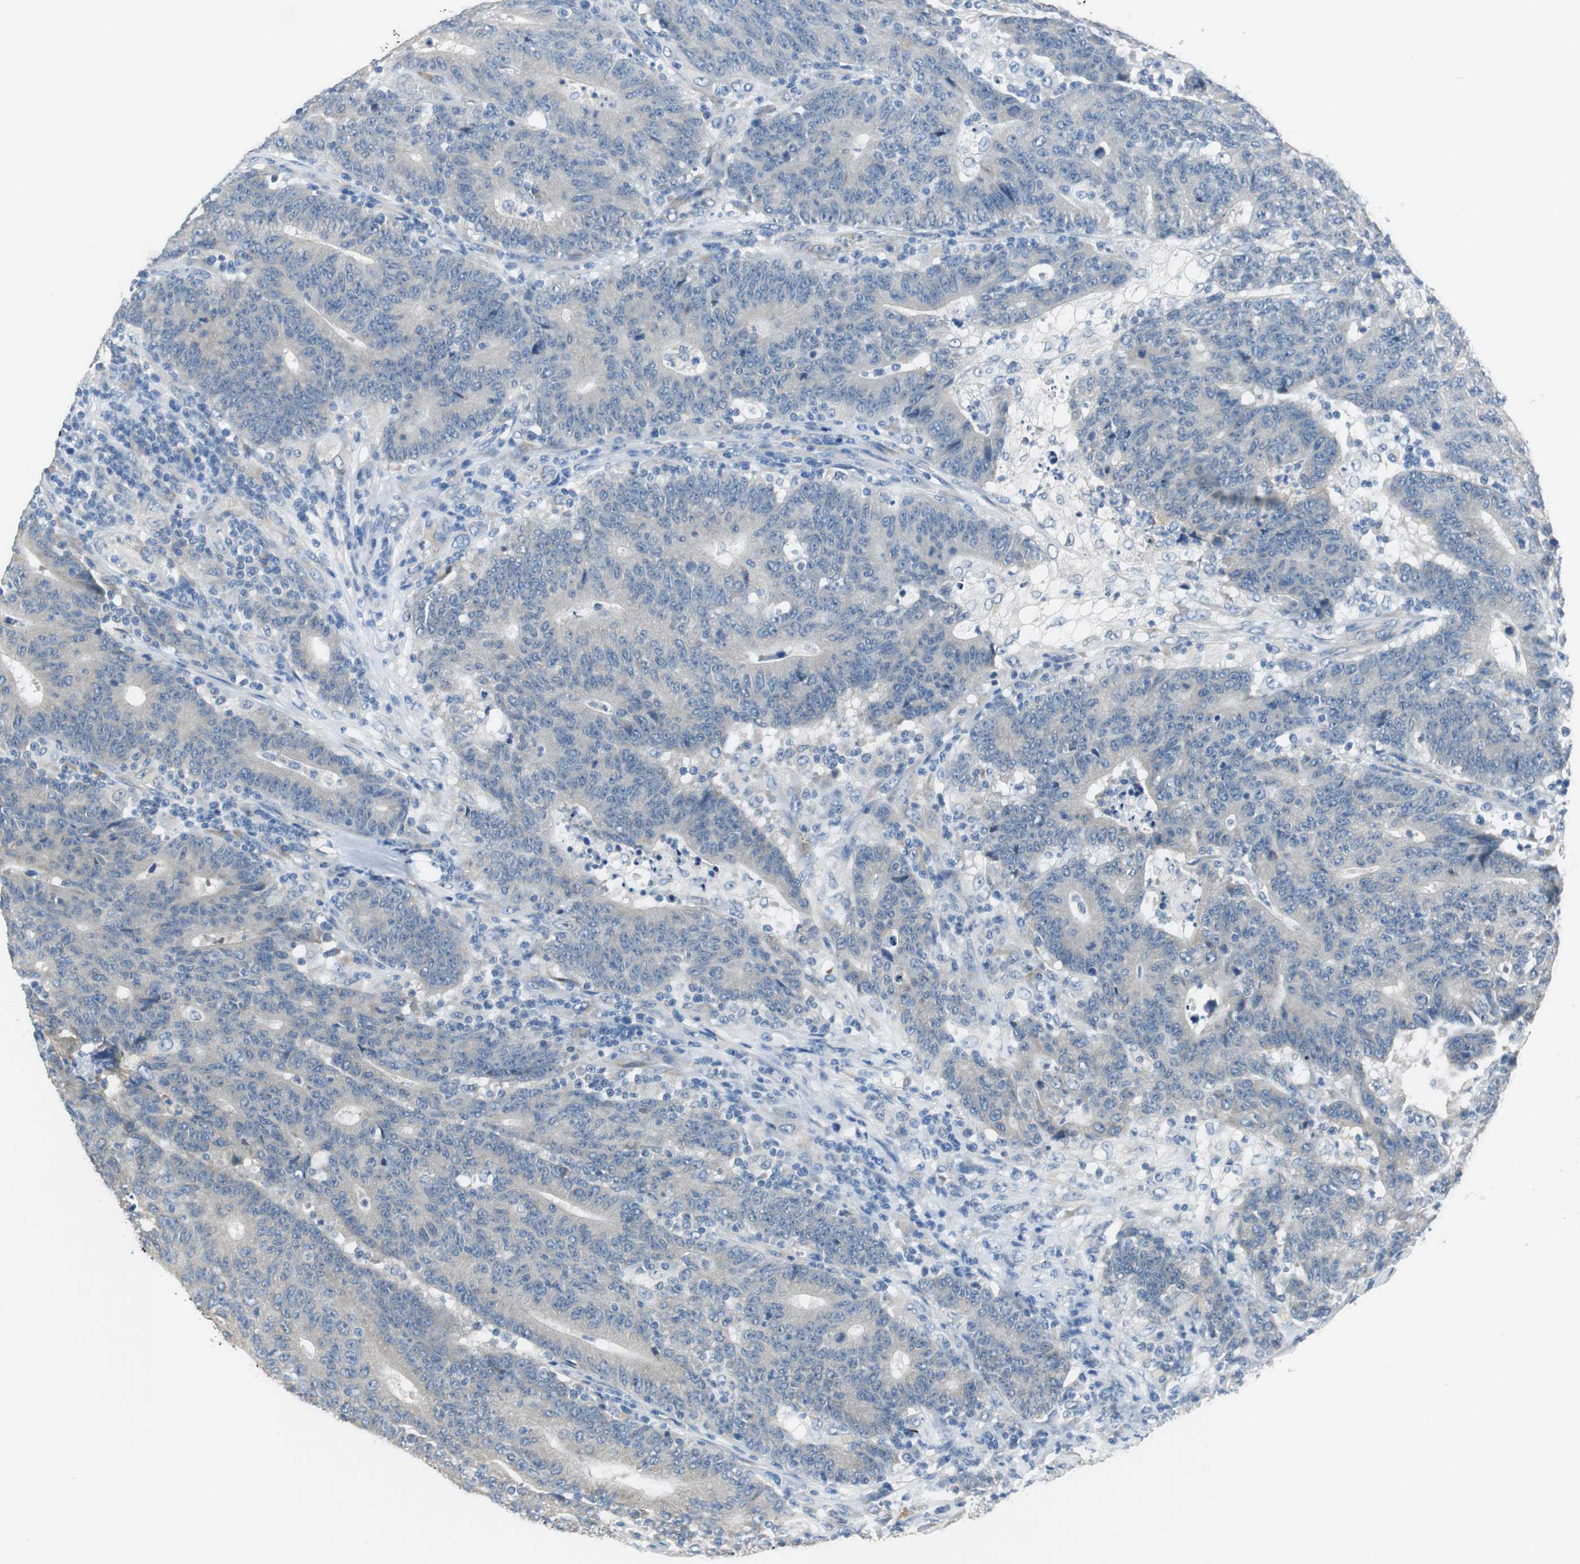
{"staining": {"intensity": "negative", "quantity": "none", "location": "none"}, "tissue": "colorectal cancer", "cell_type": "Tumor cells", "image_type": "cancer", "snomed": [{"axis": "morphology", "description": "Normal tissue, NOS"}, {"axis": "morphology", "description": "Adenocarcinoma, NOS"}, {"axis": "topography", "description": "Colon"}], "caption": "There is no significant positivity in tumor cells of colorectal cancer (adenocarcinoma).", "gene": "FADS2", "patient": {"sex": "female", "age": 75}}